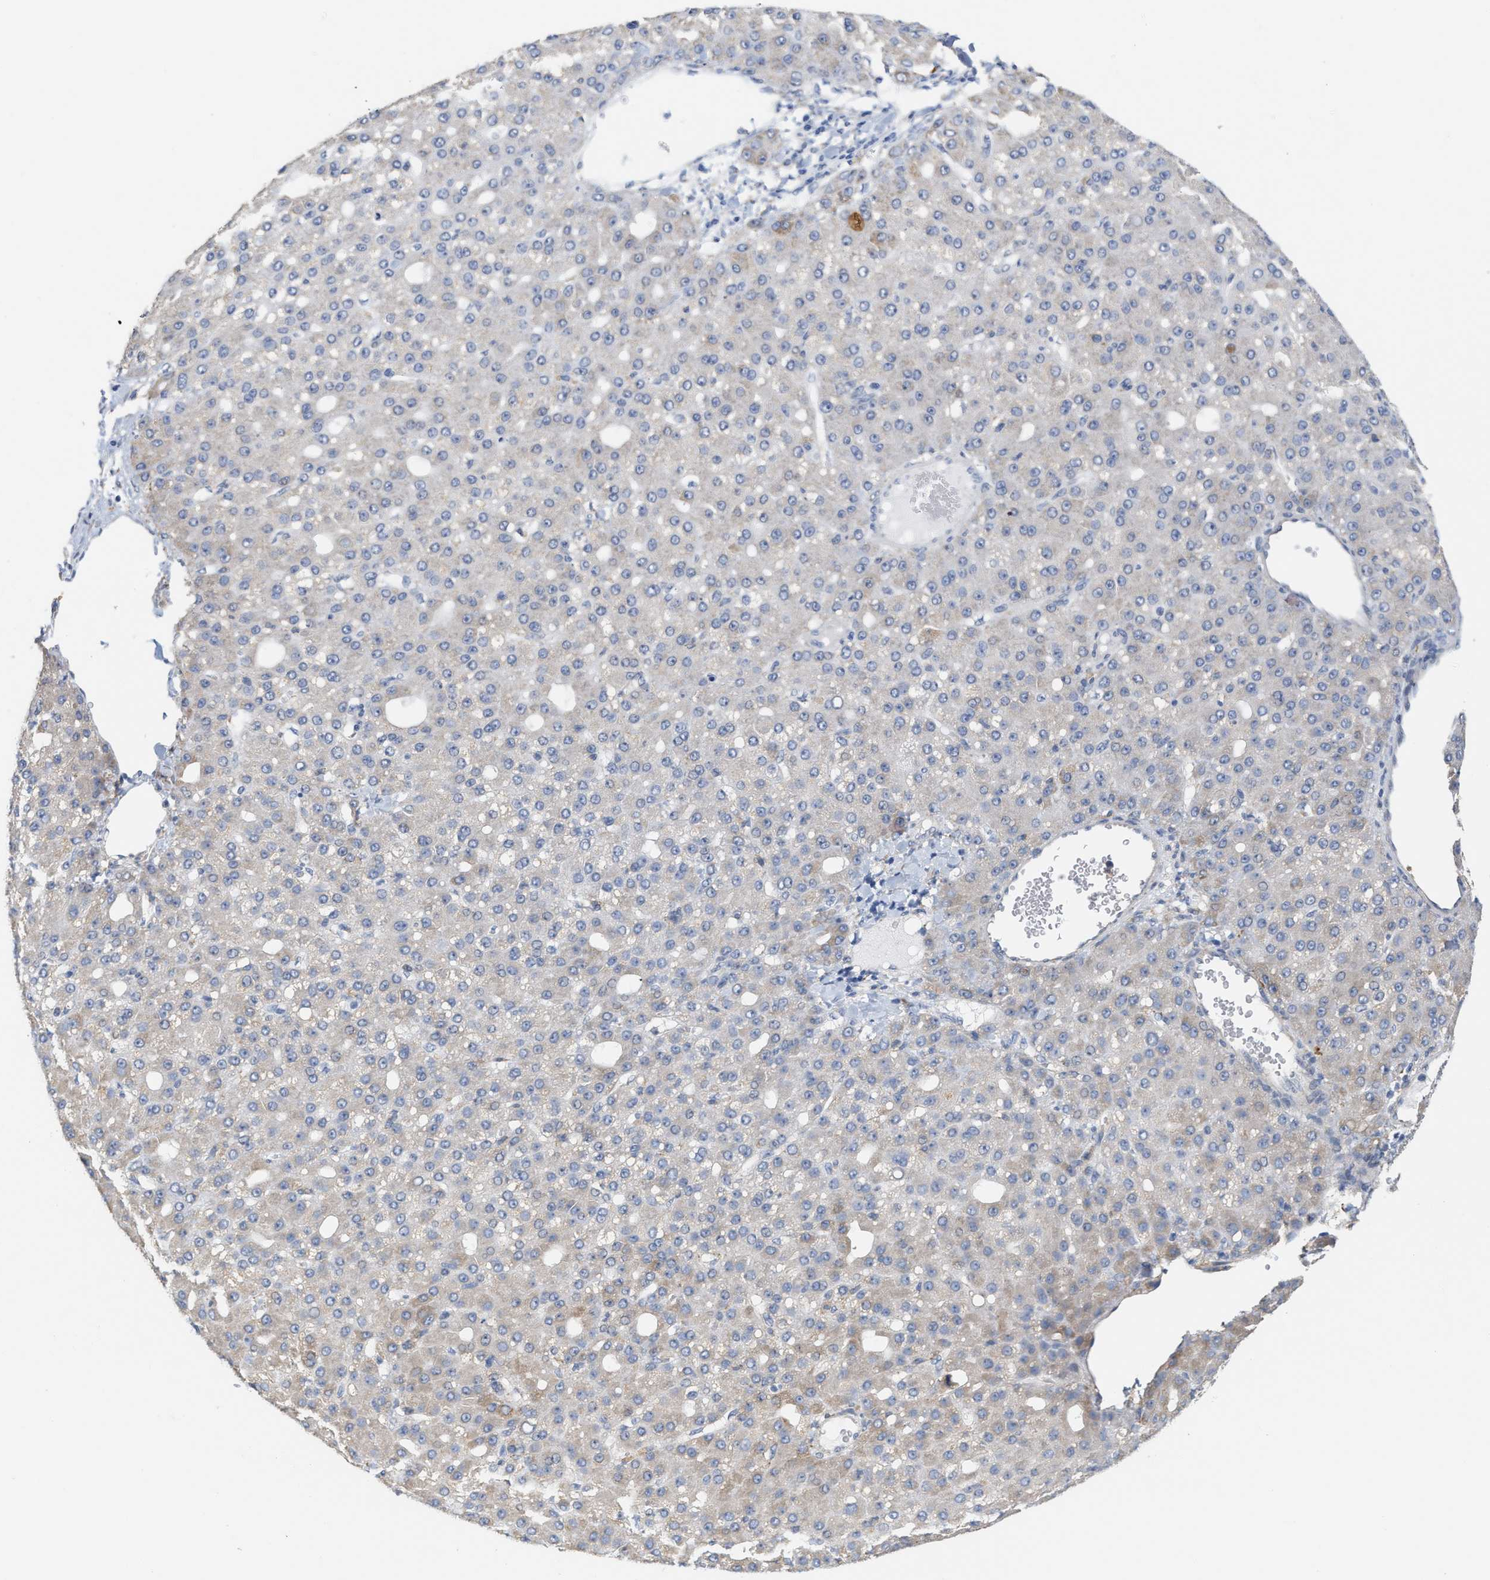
{"staining": {"intensity": "weak", "quantity": "<25%", "location": "cytoplasmic/membranous"}, "tissue": "liver cancer", "cell_type": "Tumor cells", "image_type": "cancer", "snomed": [{"axis": "morphology", "description": "Carcinoma, Hepatocellular, NOS"}, {"axis": "topography", "description": "Liver"}], "caption": "Immunohistochemistry of liver cancer (hepatocellular carcinoma) displays no staining in tumor cells. (Brightfield microscopy of DAB immunohistochemistry (IHC) at high magnification).", "gene": "RYR2", "patient": {"sex": "male", "age": 67}}